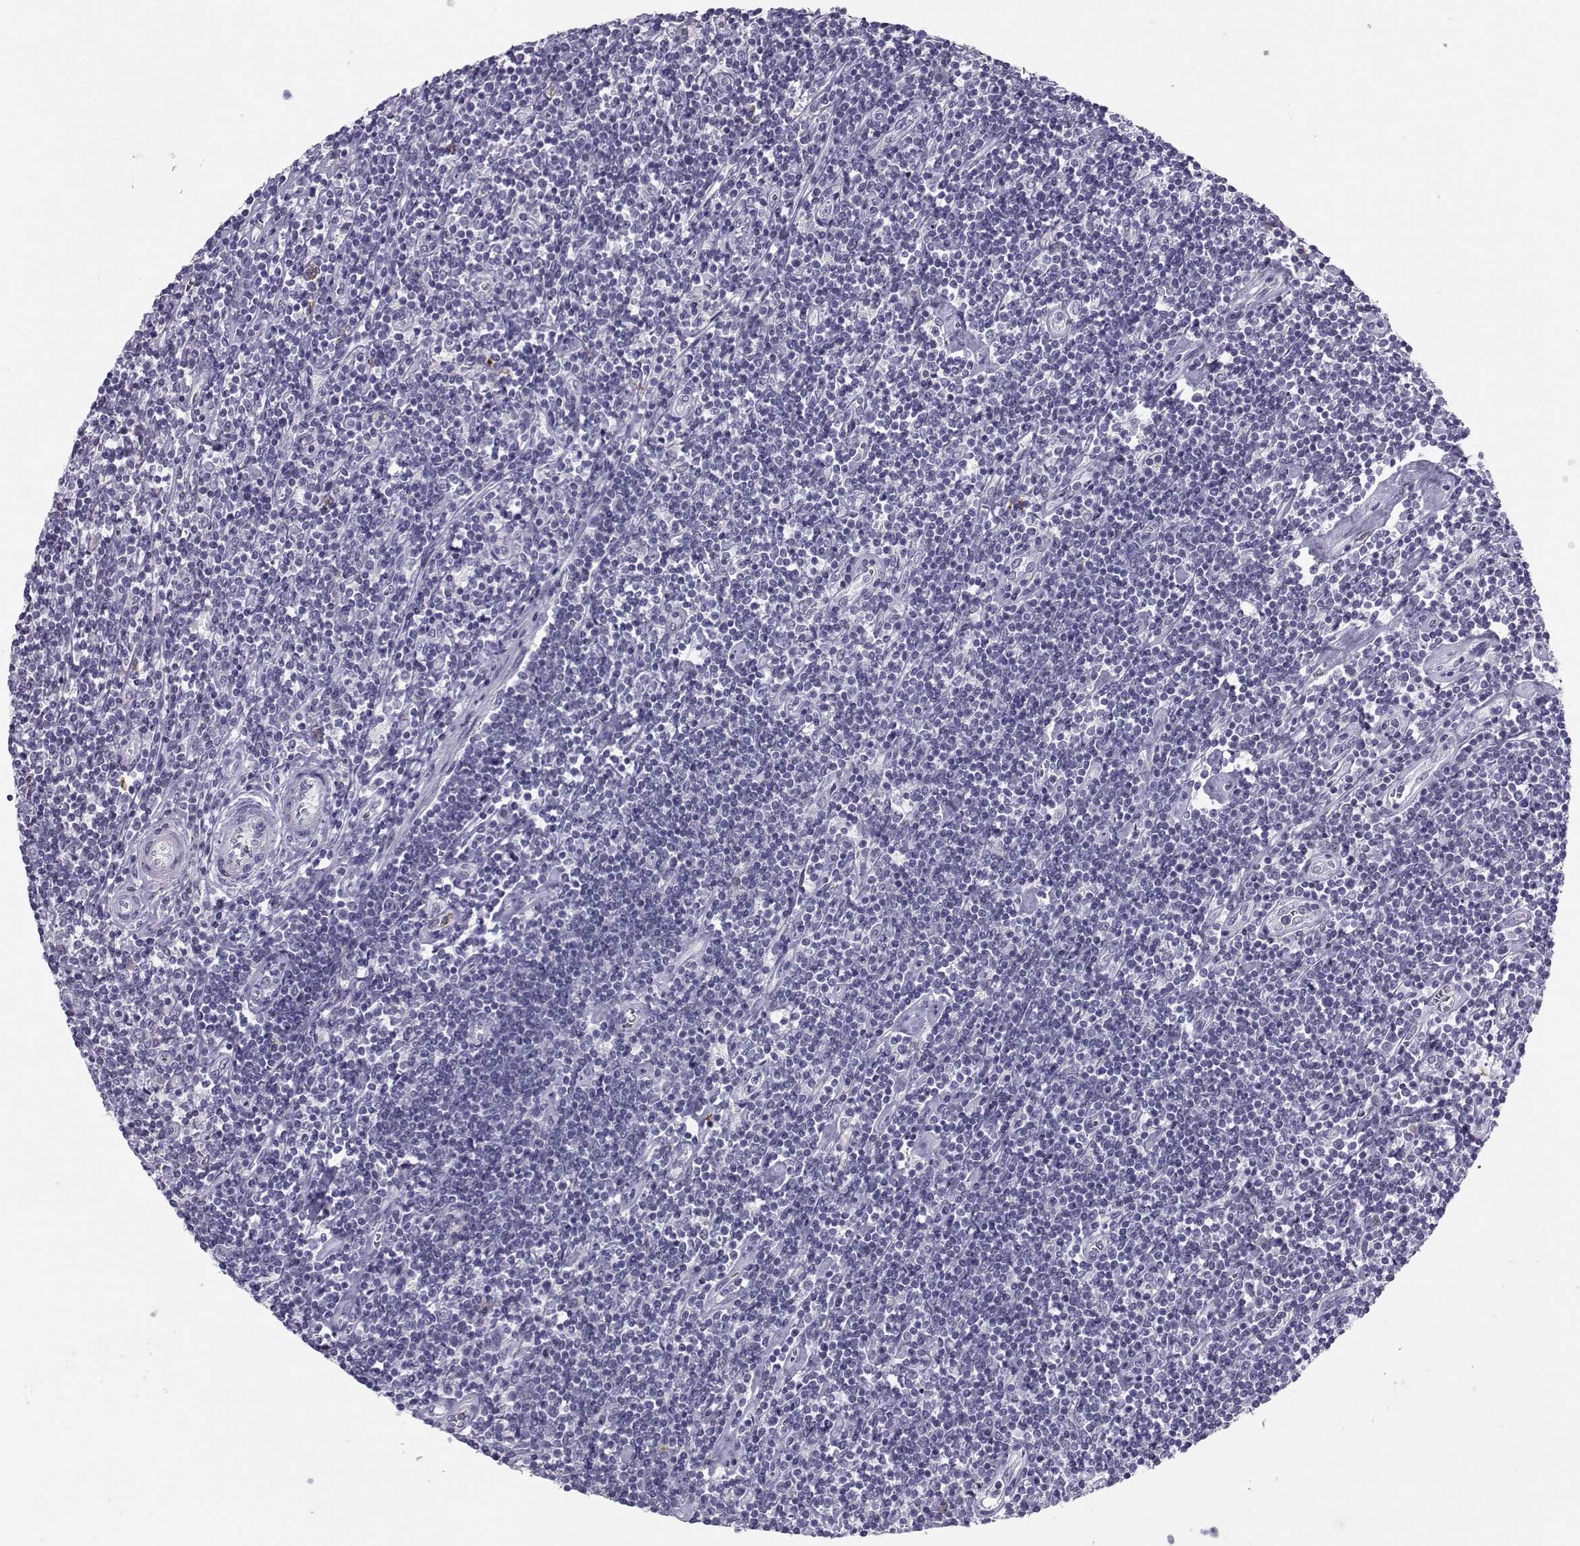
{"staining": {"intensity": "negative", "quantity": "none", "location": "none"}, "tissue": "lymphoma", "cell_type": "Tumor cells", "image_type": "cancer", "snomed": [{"axis": "morphology", "description": "Hodgkin's disease, NOS"}, {"axis": "topography", "description": "Lymph node"}], "caption": "IHC image of Hodgkin's disease stained for a protein (brown), which exhibits no staining in tumor cells.", "gene": "CALY", "patient": {"sex": "male", "age": 40}}